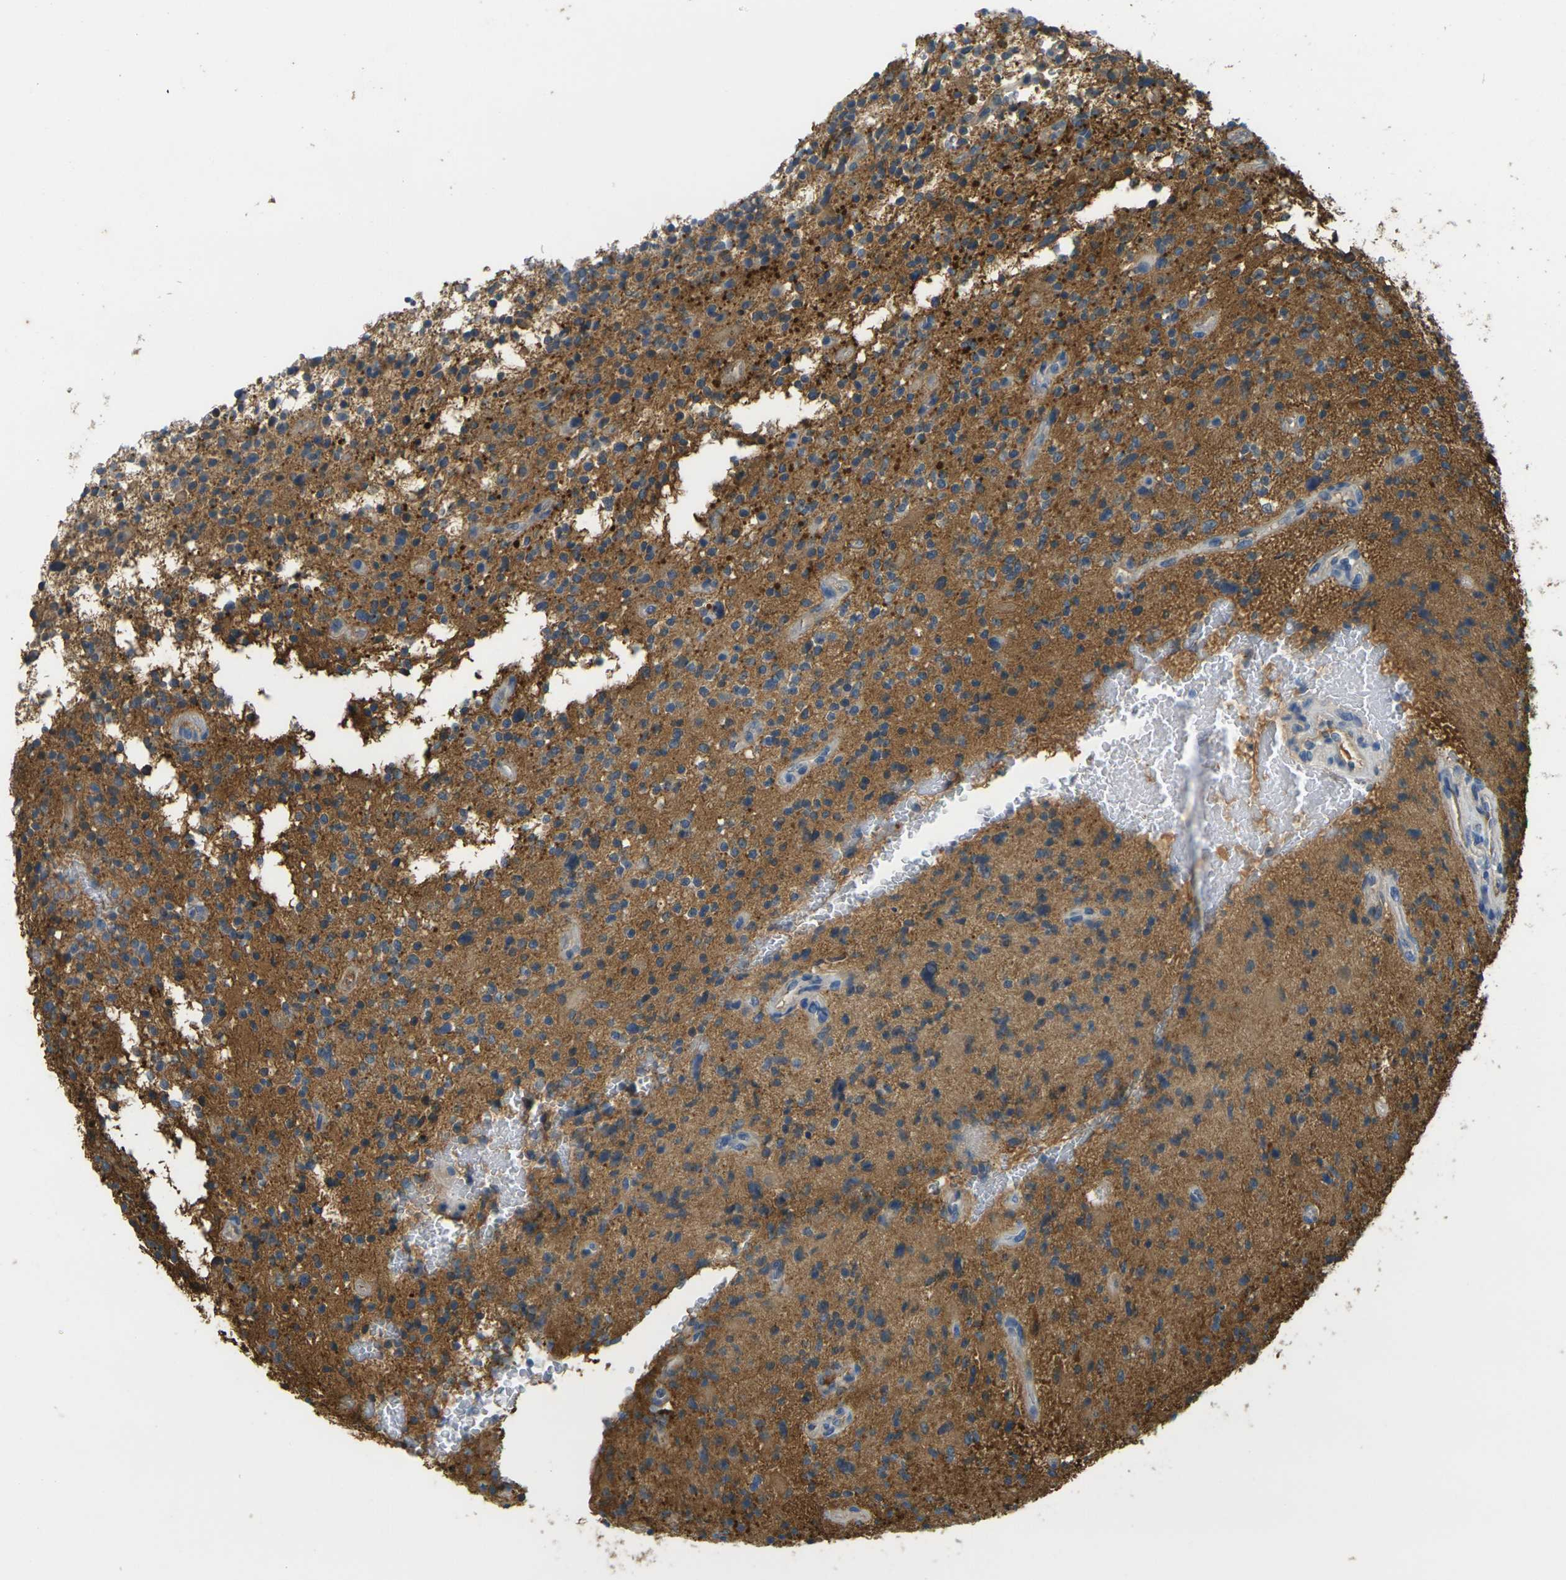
{"staining": {"intensity": "moderate", "quantity": ">75%", "location": "cytoplasmic/membranous"}, "tissue": "glioma", "cell_type": "Tumor cells", "image_type": "cancer", "snomed": [{"axis": "morphology", "description": "Glioma, malignant, High grade"}, {"axis": "topography", "description": "Brain"}], "caption": "Glioma stained for a protein (brown) reveals moderate cytoplasmic/membranous positive positivity in about >75% of tumor cells.", "gene": "PLCD1", "patient": {"sex": "male", "age": 48}}